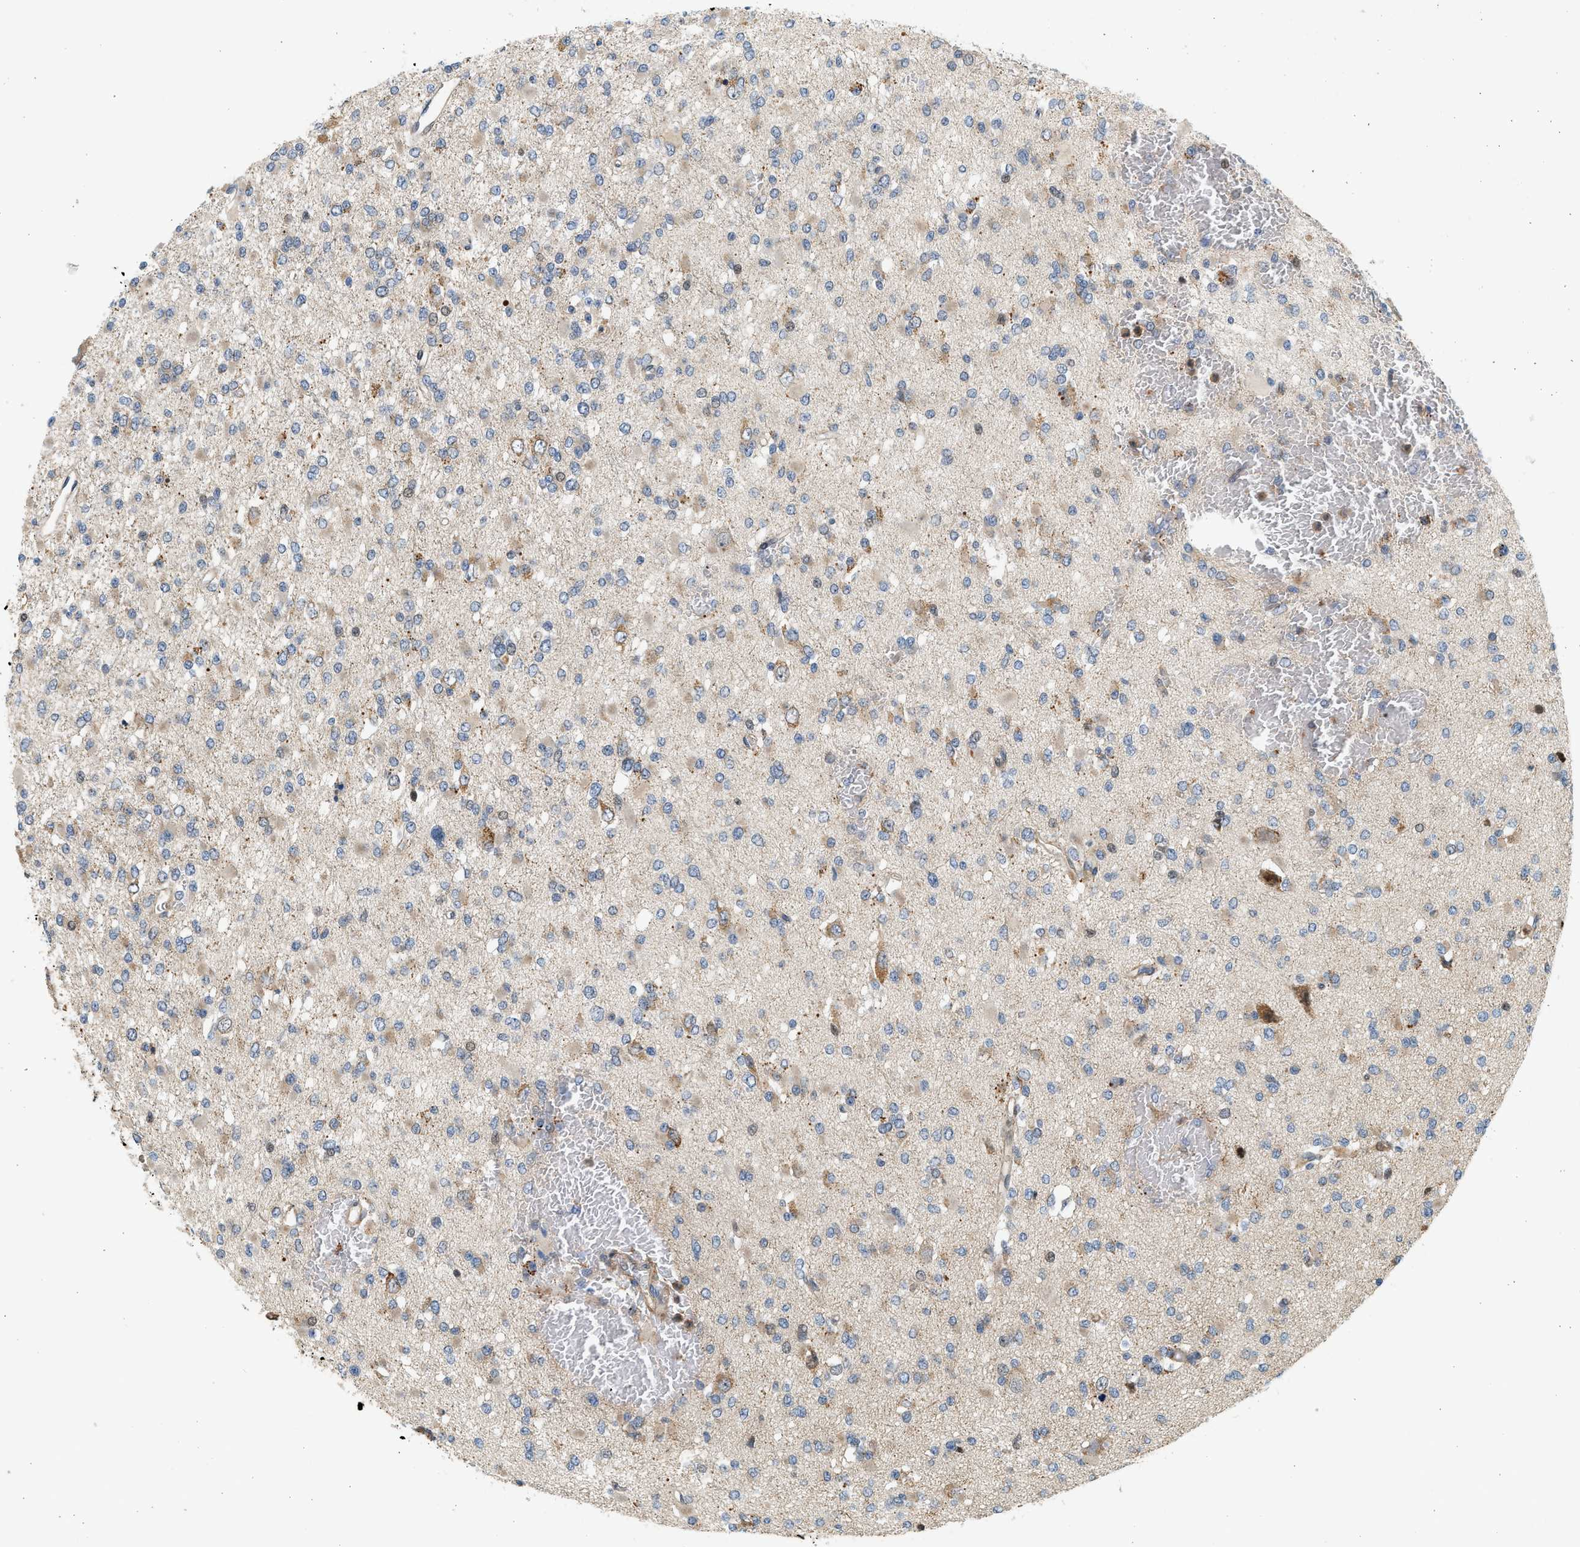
{"staining": {"intensity": "weak", "quantity": "<25%", "location": "cytoplasmic/membranous"}, "tissue": "glioma", "cell_type": "Tumor cells", "image_type": "cancer", "snomed": [{"axis": "morphology", "description": "Glioma, malignant, Low grade"}, {"axis": "topography", "description": "Brain"}], "caption": "Immunohistochemistry (IHC) micrograph of neoplastic tissue: human glioma stained with DAB (3,3'-diaminobenzidine) demonstrates no significant protein positivity in tumor cells.", "gene": "NRSN2", "patient": {"sex": "female", "age": 22}}